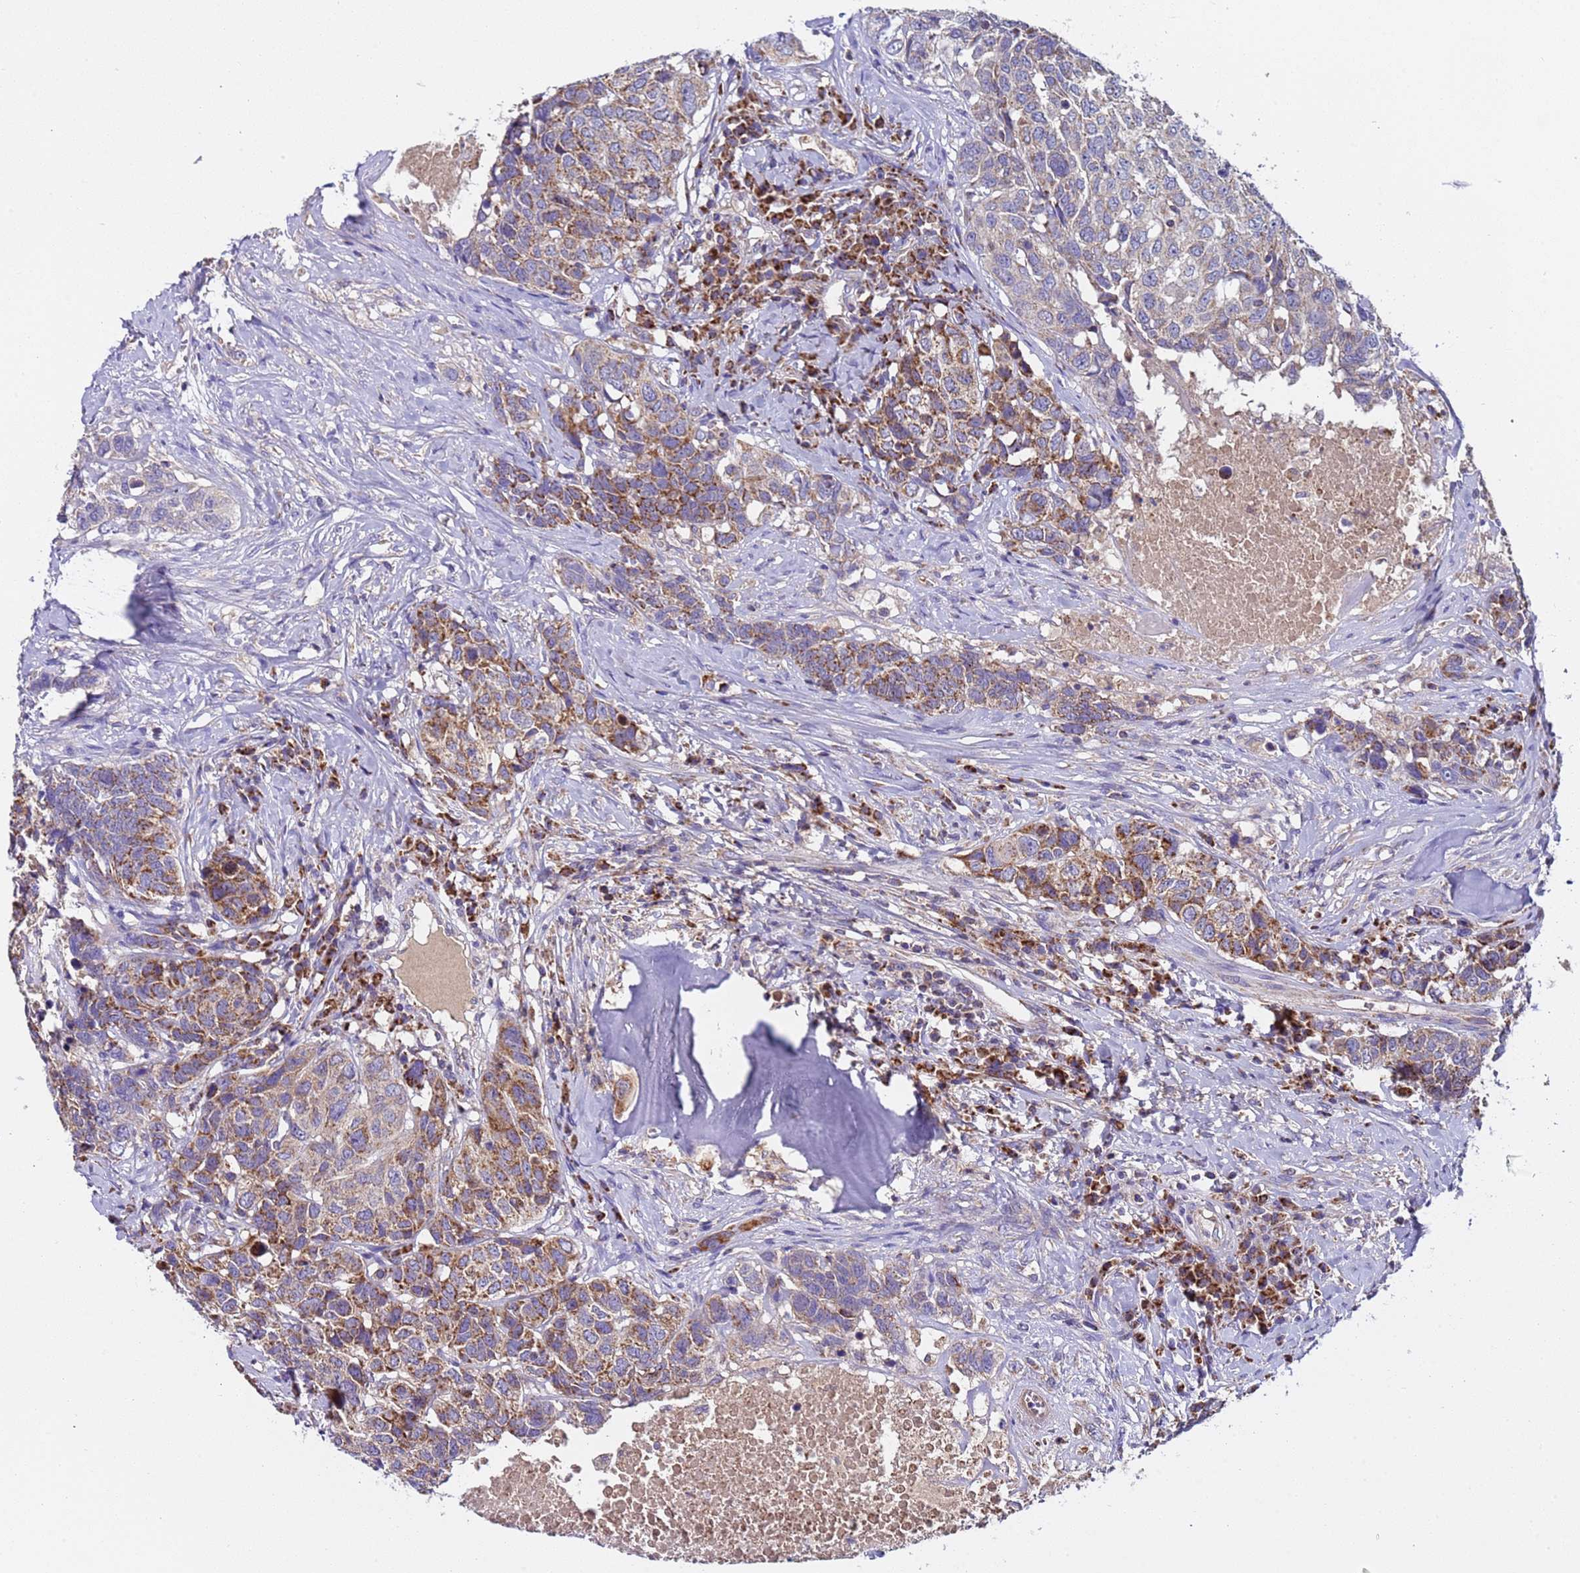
{"staining": {"intensity": "moderate", "quantity": "25%-75%", "location": "cytoplasmic/membranous"}, "tissue": "head and neck cancer", "cell_type": "Tumor cells", "image_type": "cancer", "snomed": [{"axis": "morphology", "description": "Squamous cell carcinoma, NOS"}, {"axis": "topography", "description": "Head-Neck"}], "caption": "Brown immunohistochemical staining in human head and neck cancer demonstrates moderate cytoplasmic/membranous expression in about 25%-75% of tumor cells.", "gene": "TMEM126A", "patient": {"sex": "male", "age": 66}}